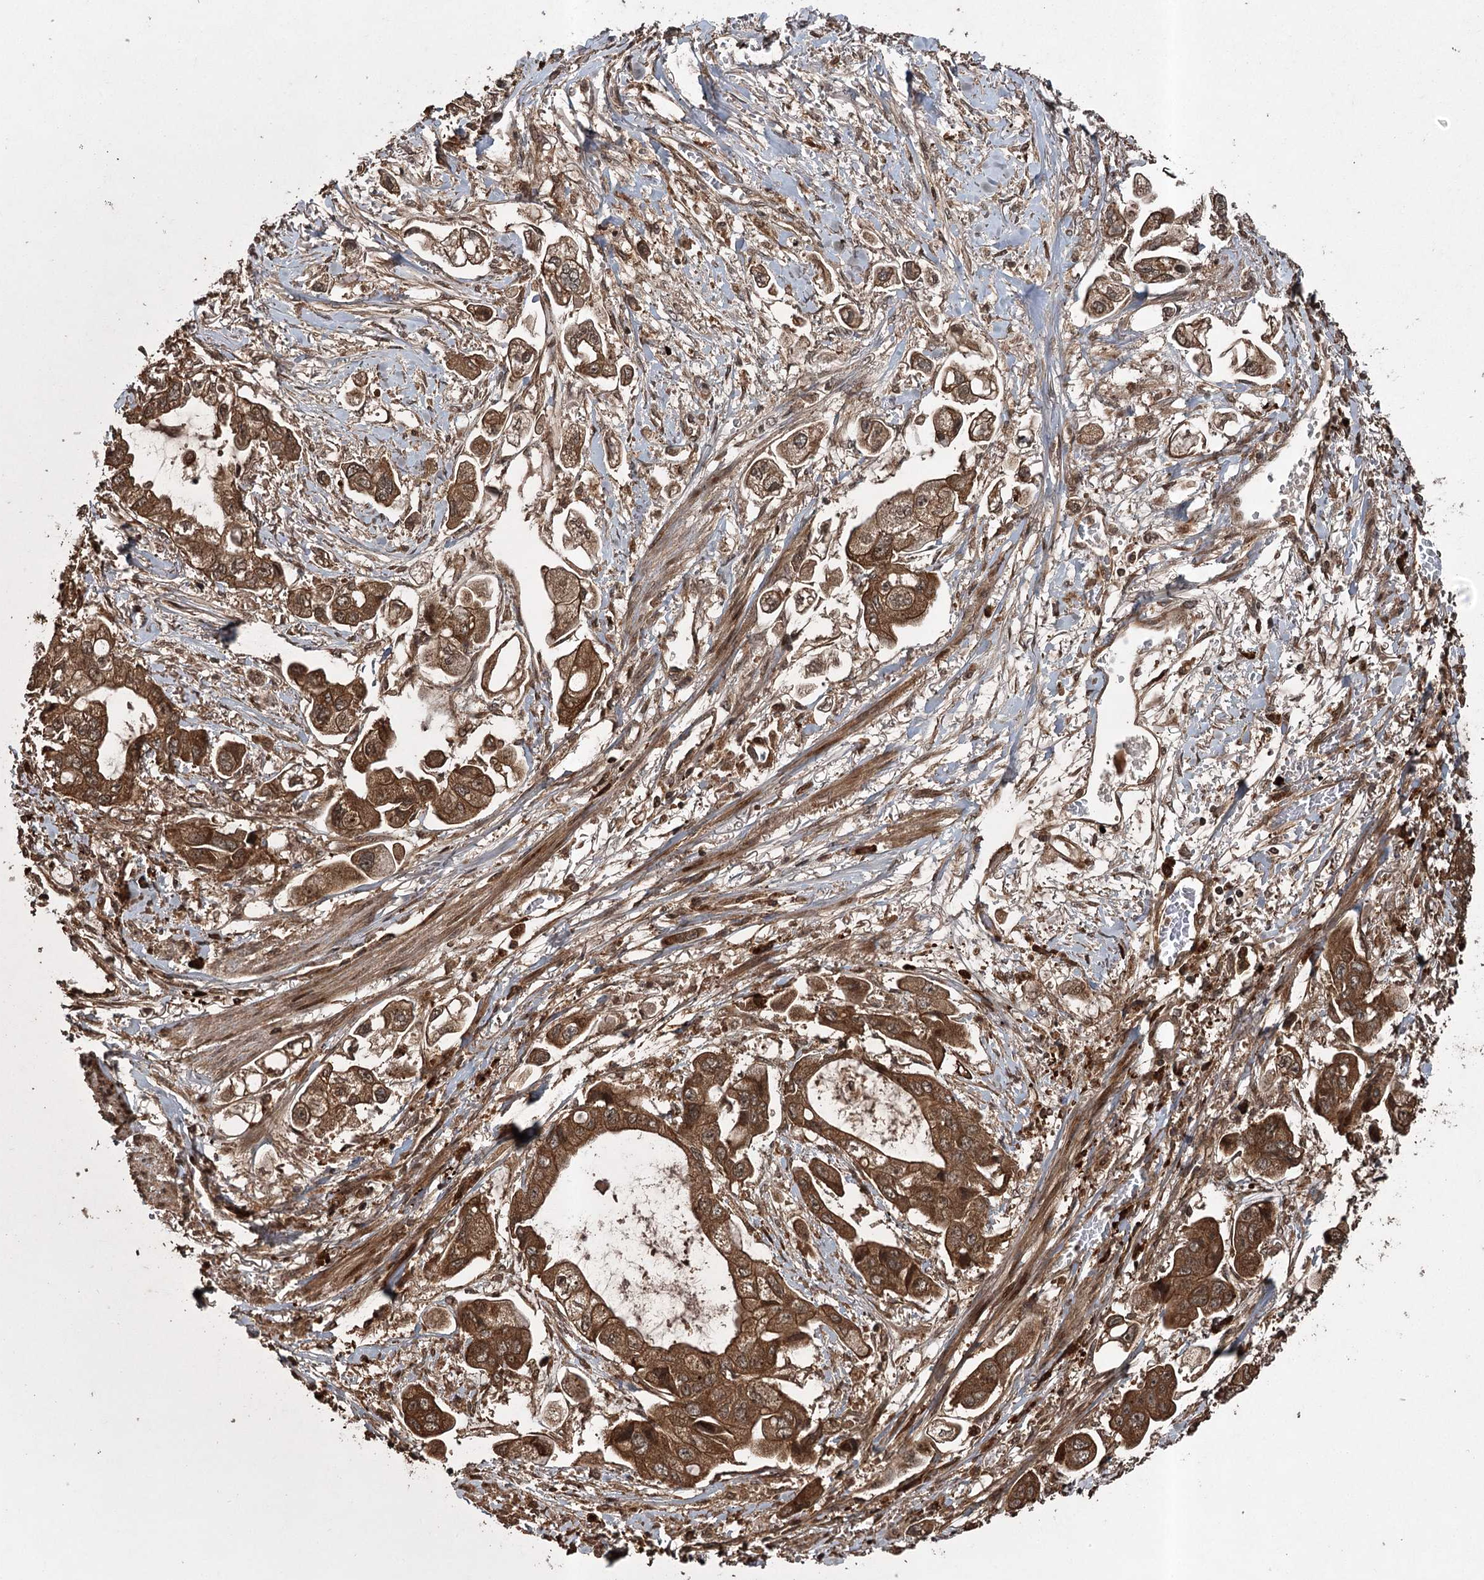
{"staining": {"intensity": "strong", "quantity": ">75%", "location": "cytoplasmic/membranous"}, "tissue": "stomach cancer", "cell_type": "Tumor cells", "image_type": "cancer", "snomed": [{"axis": "morphology", "description": "Adenocarcinoma, NOS"}, {"axis": "topography", "description": "Stomach"}], "caption": "This micrograph displays immunohistochemistry staining of adenocarcinoma (stomach), with high strong cytoplasmic/membranous staining in approximately >75% of tumor cells.", "gene": "RPAP3", "patient": {"sex": "male", "age": 62}}